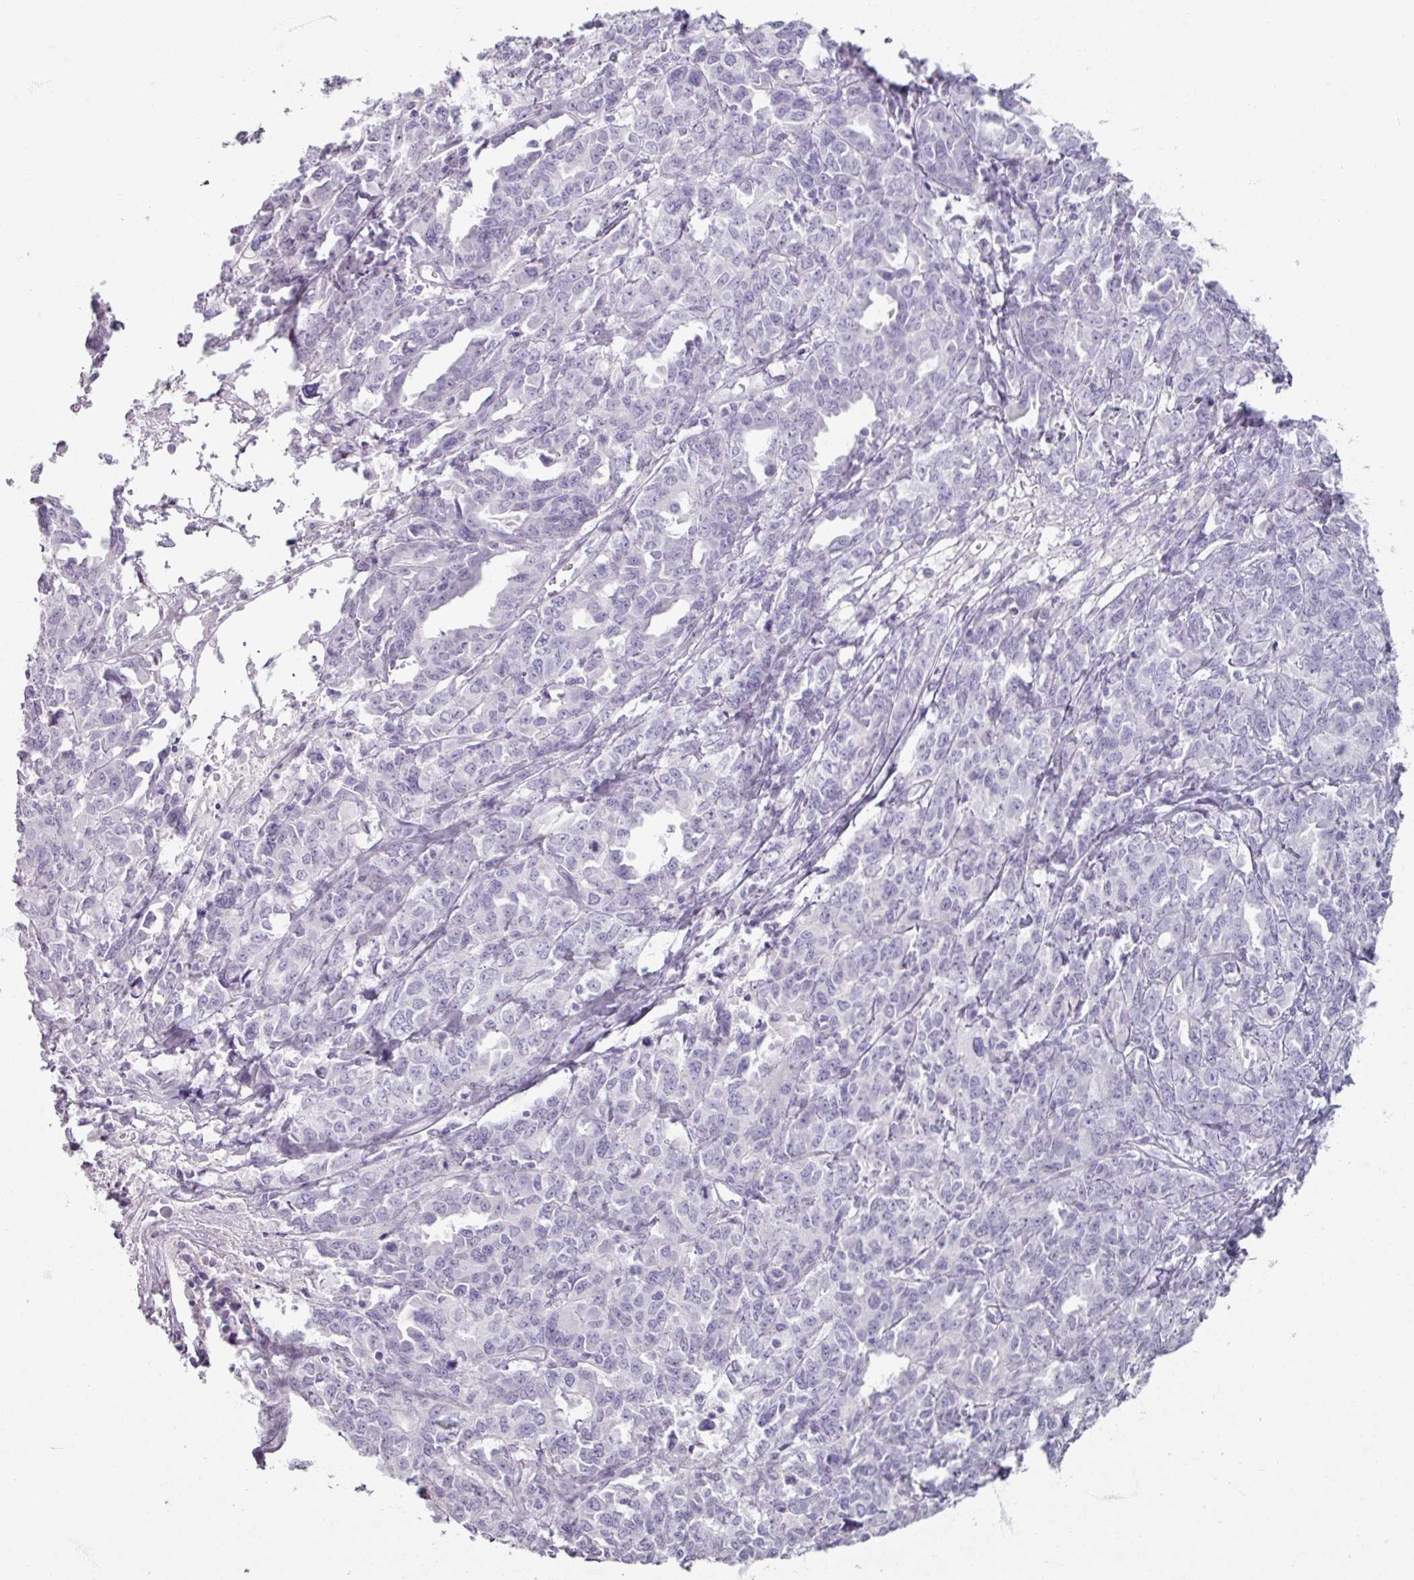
{"staining": {"intensity": "negative", "quantity": "none", "location": "none"}, "tissue": "ovarian cancer", "cell_type": "Tumor cells", "image_type": "cancer", "snomed": [{"axis": "morphology", "description": "Adenocarcinoma, NOS"}, {"axis": "morphology", "description": "Carcinoma, endometroid"}, {"axis": "topography", "description": "Ovary"}], "caption": "An IHC photomicrograph of endometroid carcinoma (ovarian) is shown. There is no staining in tumor cells of endometroid carcinoma (ovarian). (Brightfield microscopy of DAB immunohistochemistry (IHC) at high magnification).", "gene": "ARG1", "patient": {"sex": "female", "age": 72}}